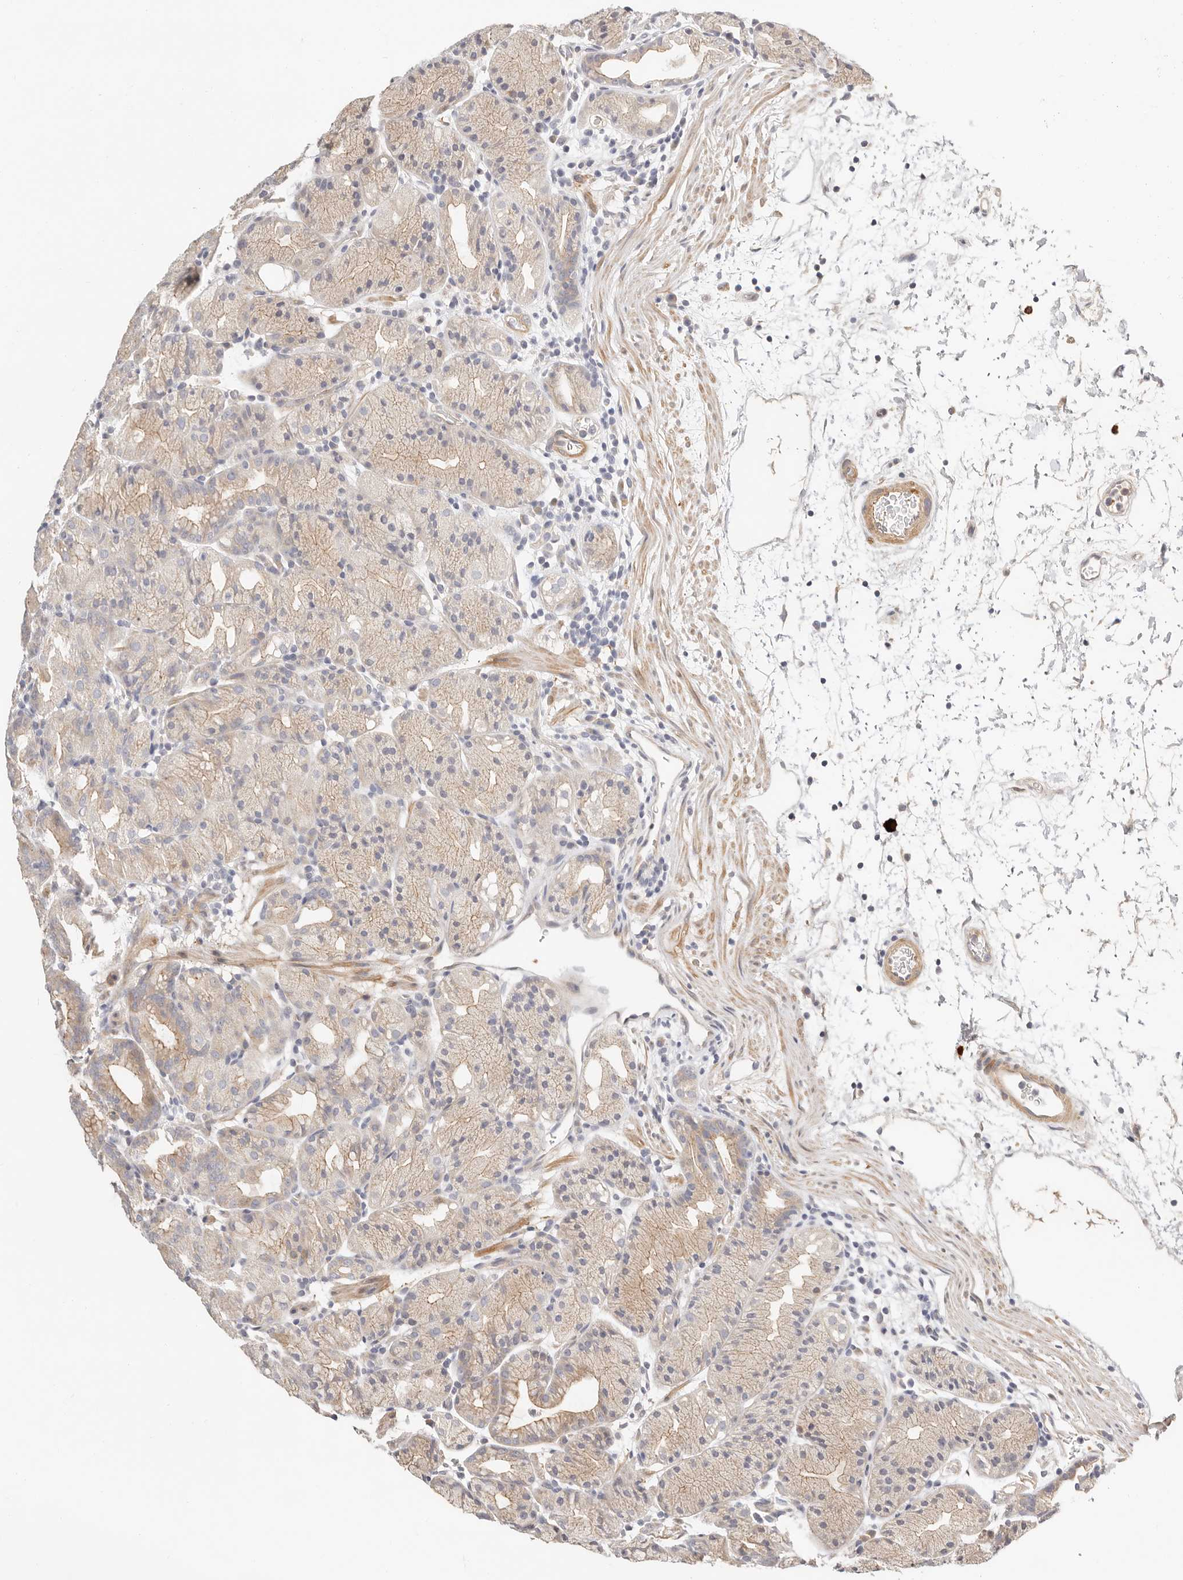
{"staining": {"intensity": "weak", "quantity": ">75%", "location": "cytoplasmic/membranous"}, "tissue": "stomach", "cell_type": "Glandular cells", "image_type": "normal", "snomed": [{"axis": "morphology", "description": "Normal tissue, NOS"}, {"axis": "topography", "description": "Stomach, upper"}], "caption": "A micrograph of stomach stained for a protein displays weak cytoplasmic/membranous brown staining in glandular cells. The staining was performed using DAB, with brown indicating positive protein expression. Nuclei are stained blue with hematoxylin.", "gene": "ZRANB1", "patient": {"sex": "male", "age": 48}}